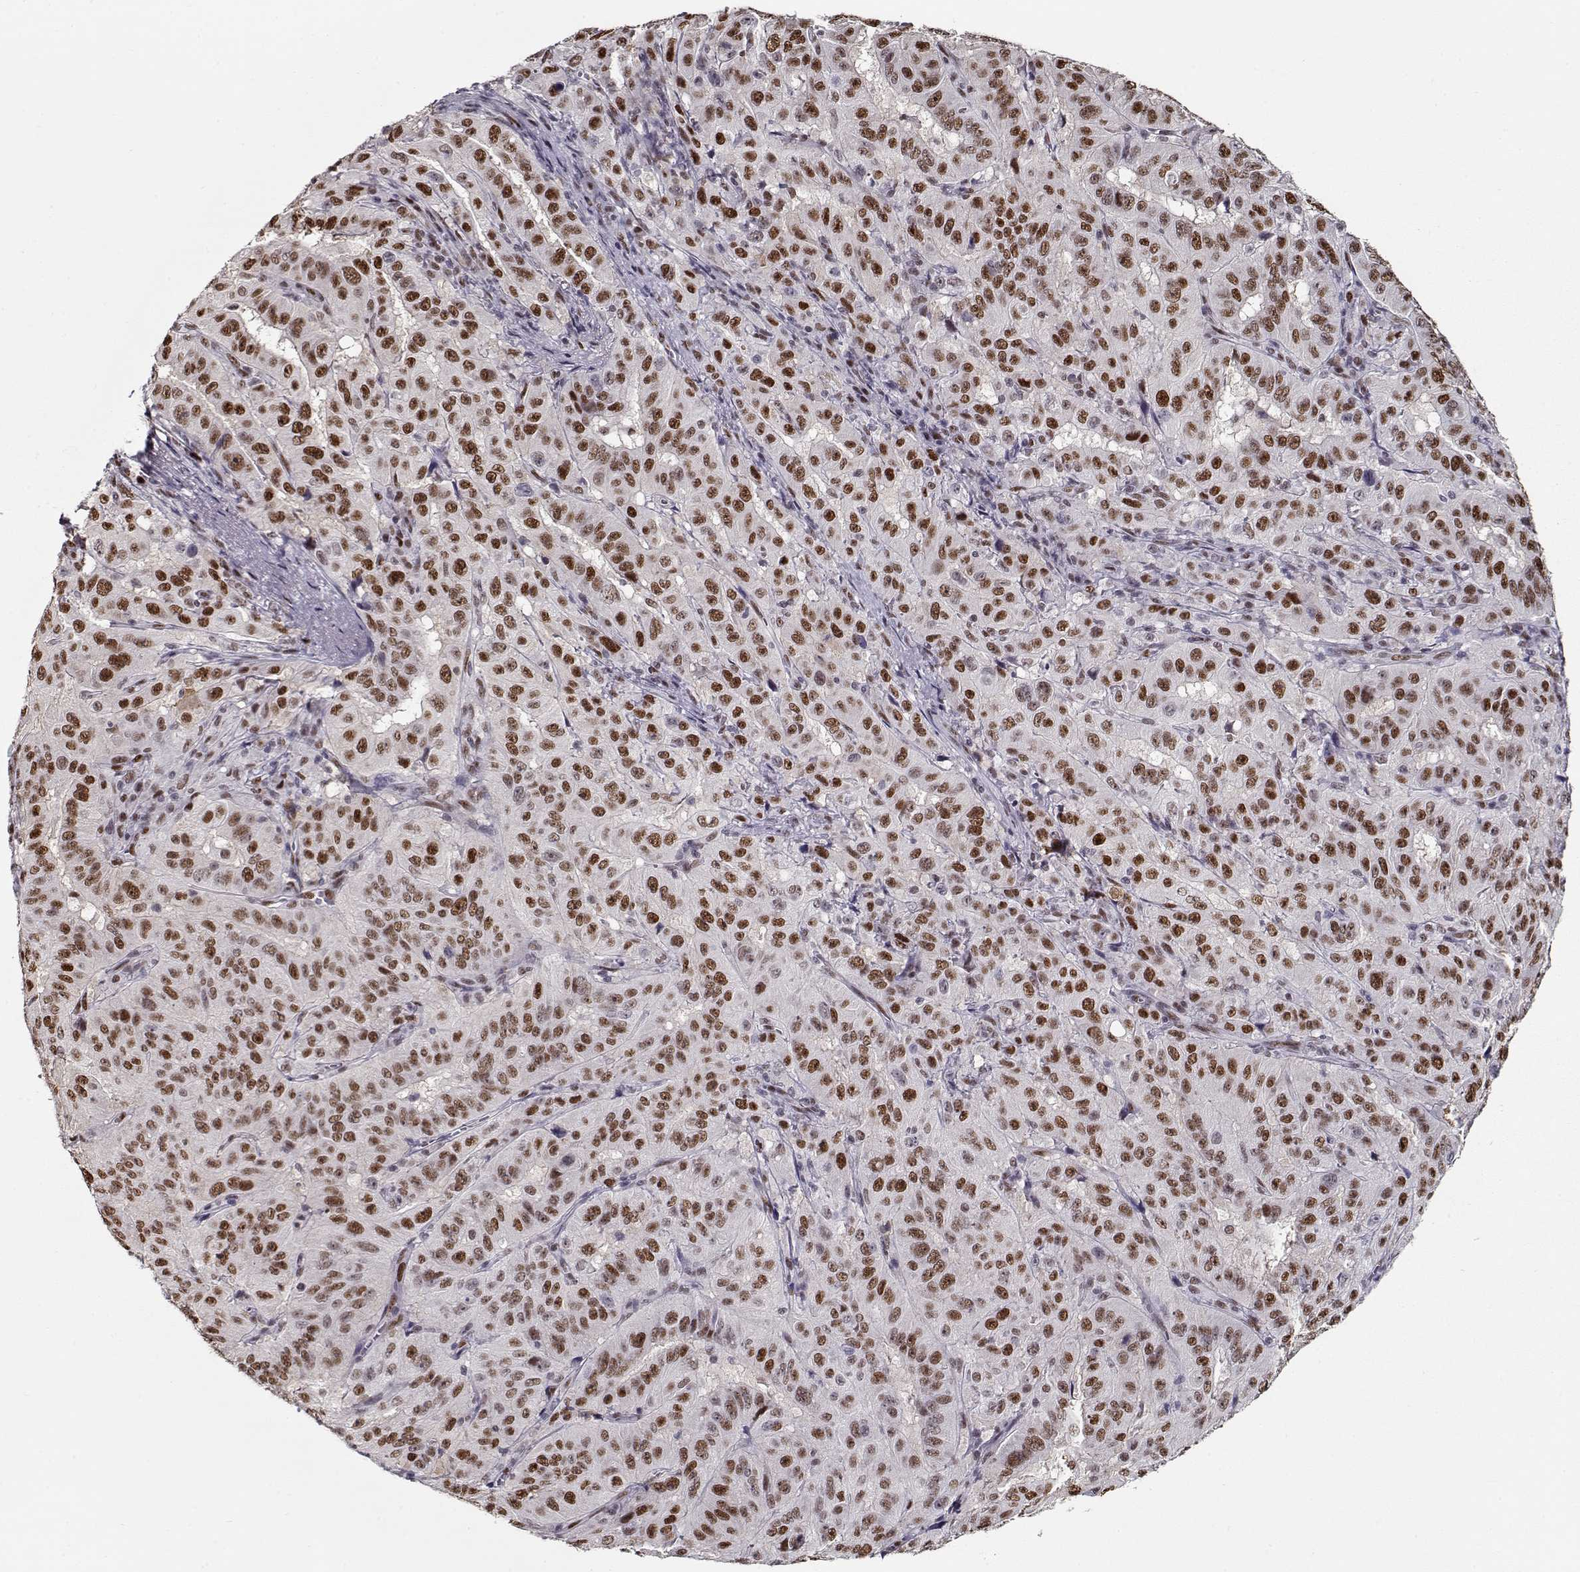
{"staining": {"intensity": "moderate", "quantity": ">75%", "location": "nuclear"}, "tissue": "pancreatic cancer", "cell_type": "Tumor cells", "image_type": "cancer", "snomed": [{"axis": "morphology", "description": "Adenocarcinoma, NOS"}, {"axis": "topography", "description": "Pancreas"}], "caption": "Immunohistochemistry (IHC) staining of pancreatic adenocarcinoma, which demonstrates medium levels of moderate nuclear positivity in about >75% of tumor cells indicating moderate nuclear protein positivity. The staining was performed using DAB (3,3'-diaminobenzidine) (brown) for protein detection and nuclei were counterstained in hematoxylin (blue).", "gene": "PRMT8", "patient": {"sex": "male", "age": 63}}